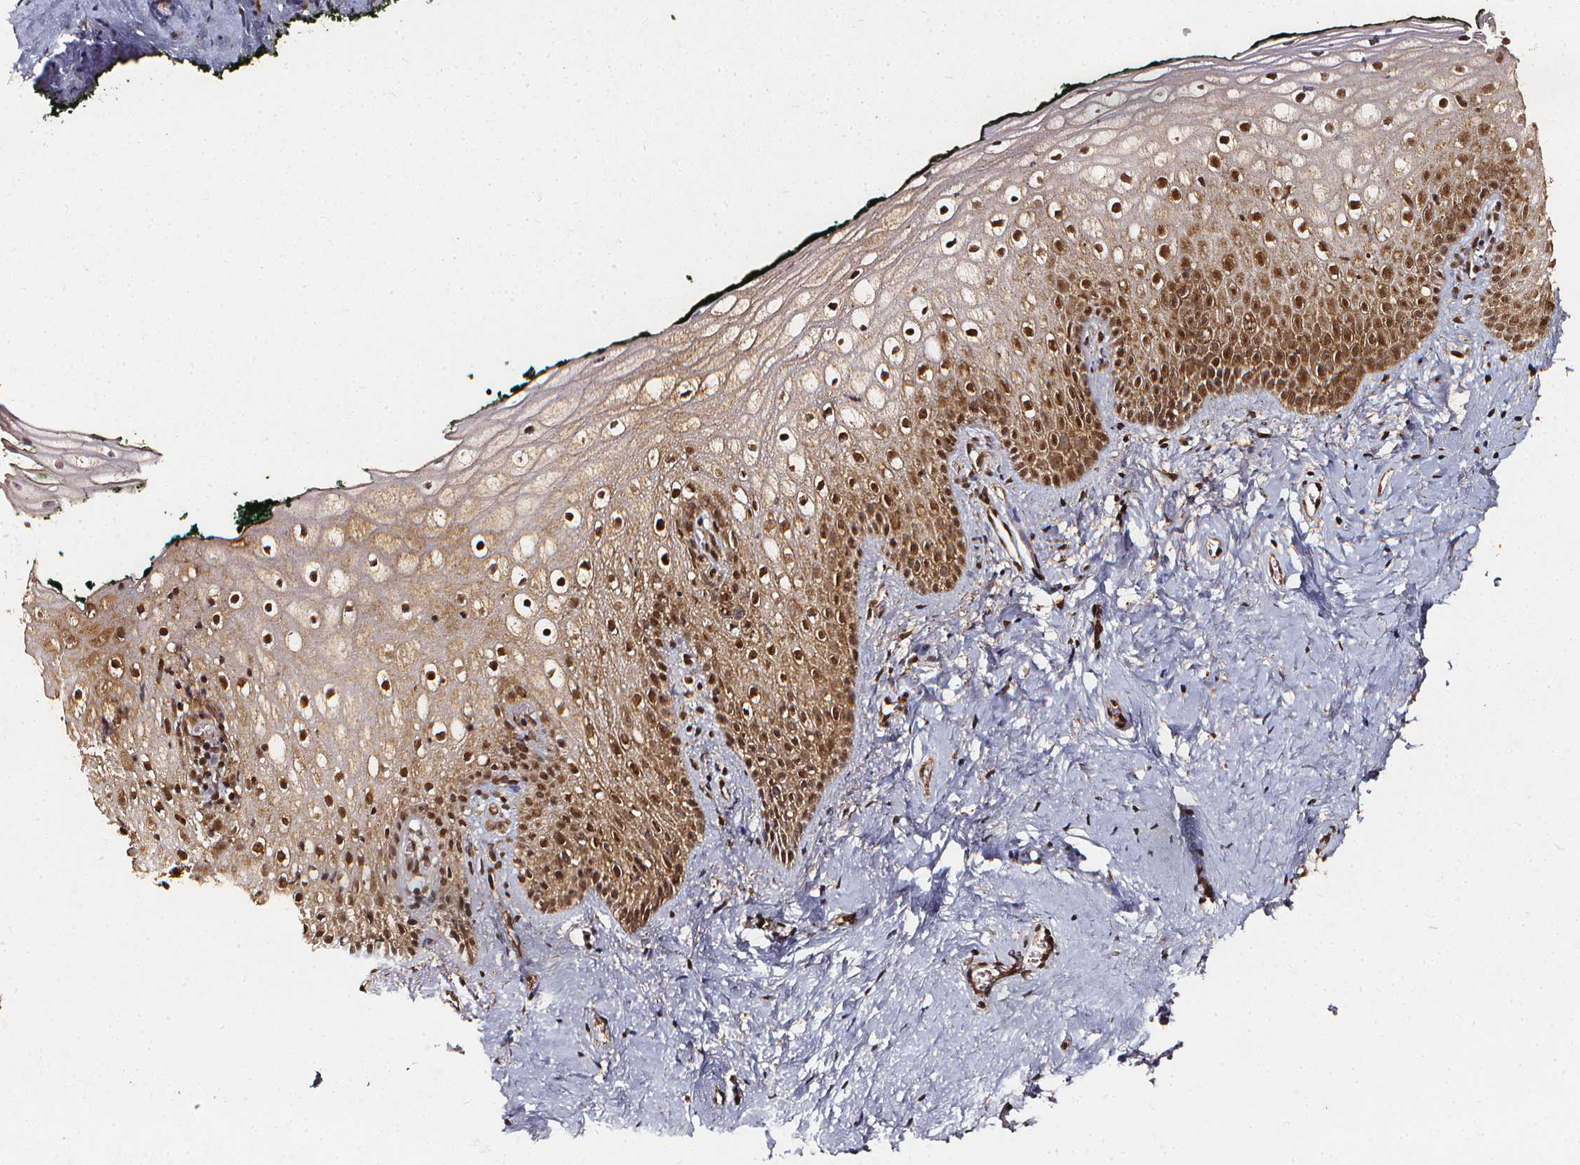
{"staining": {"intensity": "moderate", "quantity": ">75%", "location": "cytoplasmic/membranous,nuclear"}, "tissue": "vagina", "cell_type": "Squamous epithelial cells", "image_type": "normal", "snomed": [{"axis": "morphology", "description": "Normal tissue, NOS"}, {"axis": "topography", "description": "Vagina"}], "caption": "Vagina stained with a brown dye reveals moderate cytoplasmic/membranous,nuclear positive staining in approximately >75% of squamous epithelial cells.", "gene": "SMN1", "patient": {"sex": "female", "age": 47}}